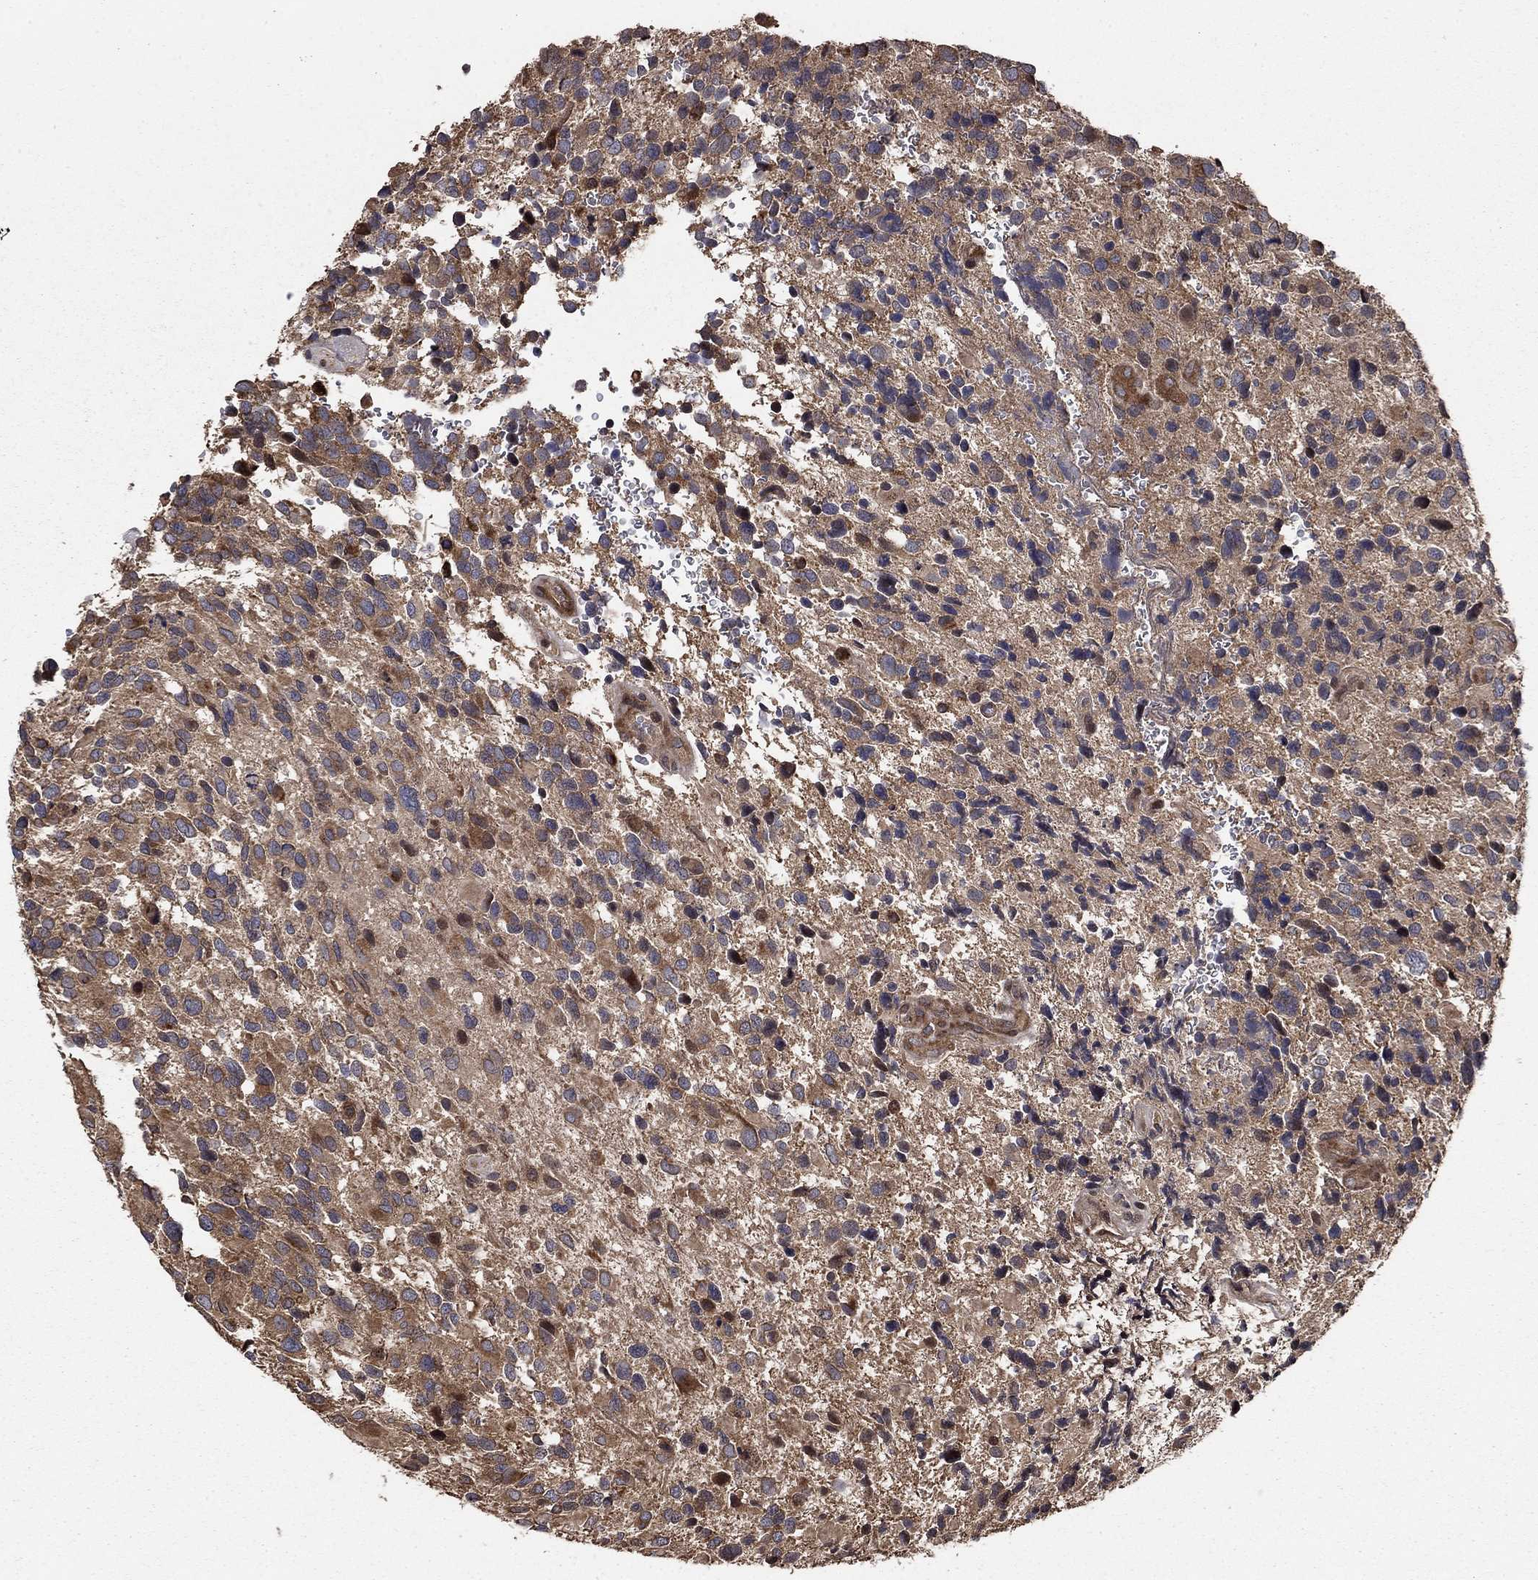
{"staining": {"intensity": "moderate", "quantity": "<25%", "location": "cytoplasmic/membranous"}, "tissue": "glioma", "cell_type": "Tumor cells", "image_type": "cancer", "snomed": [{"axis": "morphology", "description": "Glioma, malignant, Low grade"}, {"axis": "topography", "description": "Brain"}], "caption": "Moderate cytoplasmic/membranous staining for a protein is identified in about <25% of tumor cells of malignant low-grade glioma using immunohistochemistry.", "gene": "BABAM2", "patient": {"sex": "female", "age": 32}}